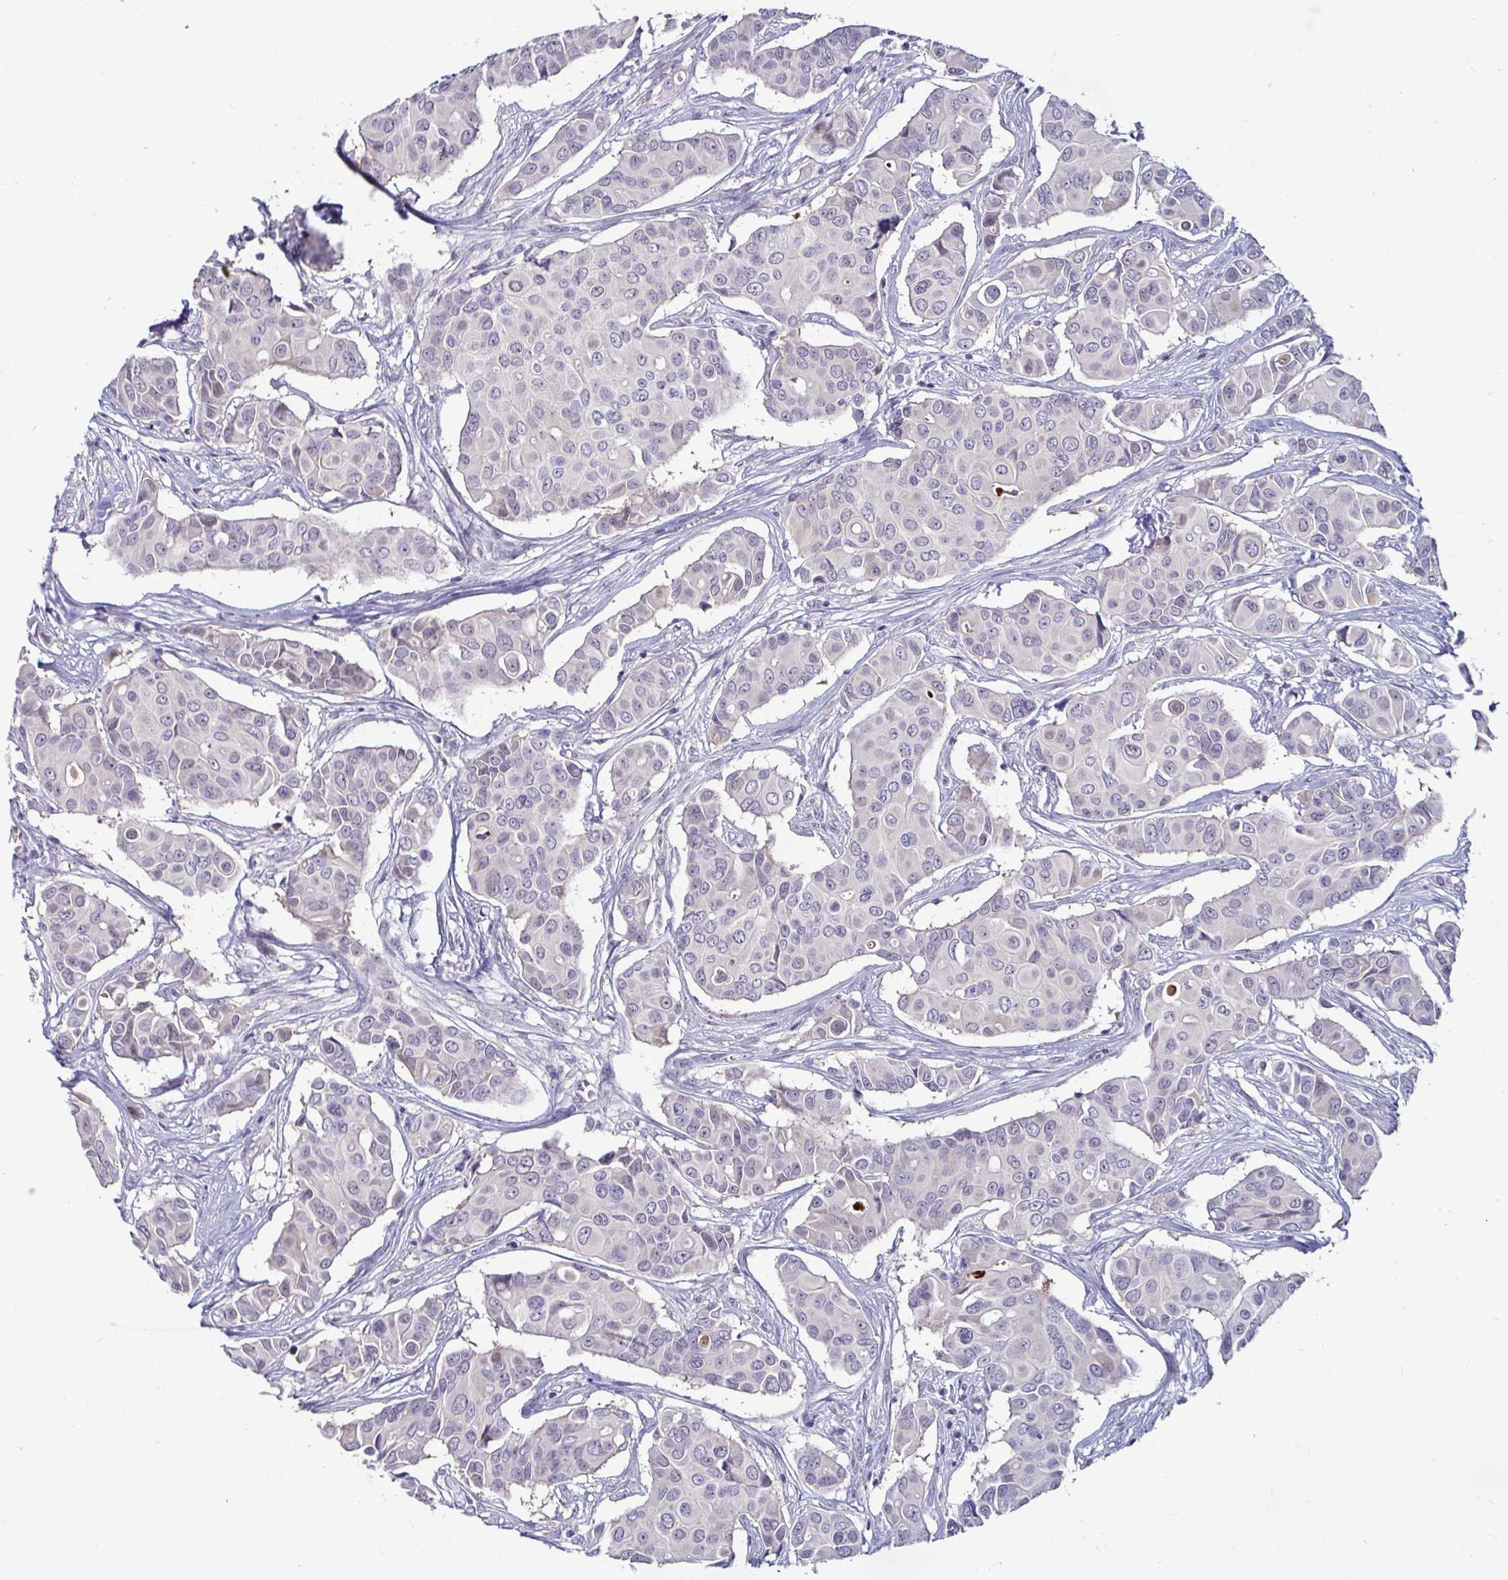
{"staining": {"intensity": "negative", "quantity": "none", "location": "none"}, "tissue": "breast cancer", "cell_type": "Tumor cells", "image_type": "cancer", "snomed": [{"axis": "morphology", "description": "Normal tissue, NOS"}, {"axis": "morphology", "description": "Duct carcinoma"}, {"axis": "topography", "description": "Skin"}, {"axis": "topography", "description": "Breast"}], "caption": "IHC micrograph of neoplastic tissue: intraductal carcinoma (breast) stained with DAB (3,3'-diaminobenzidine) shows no significant protein positivity in tumor cells.", "gene": "GSTM1", "patient": {"sex": "female", "age": 54}}